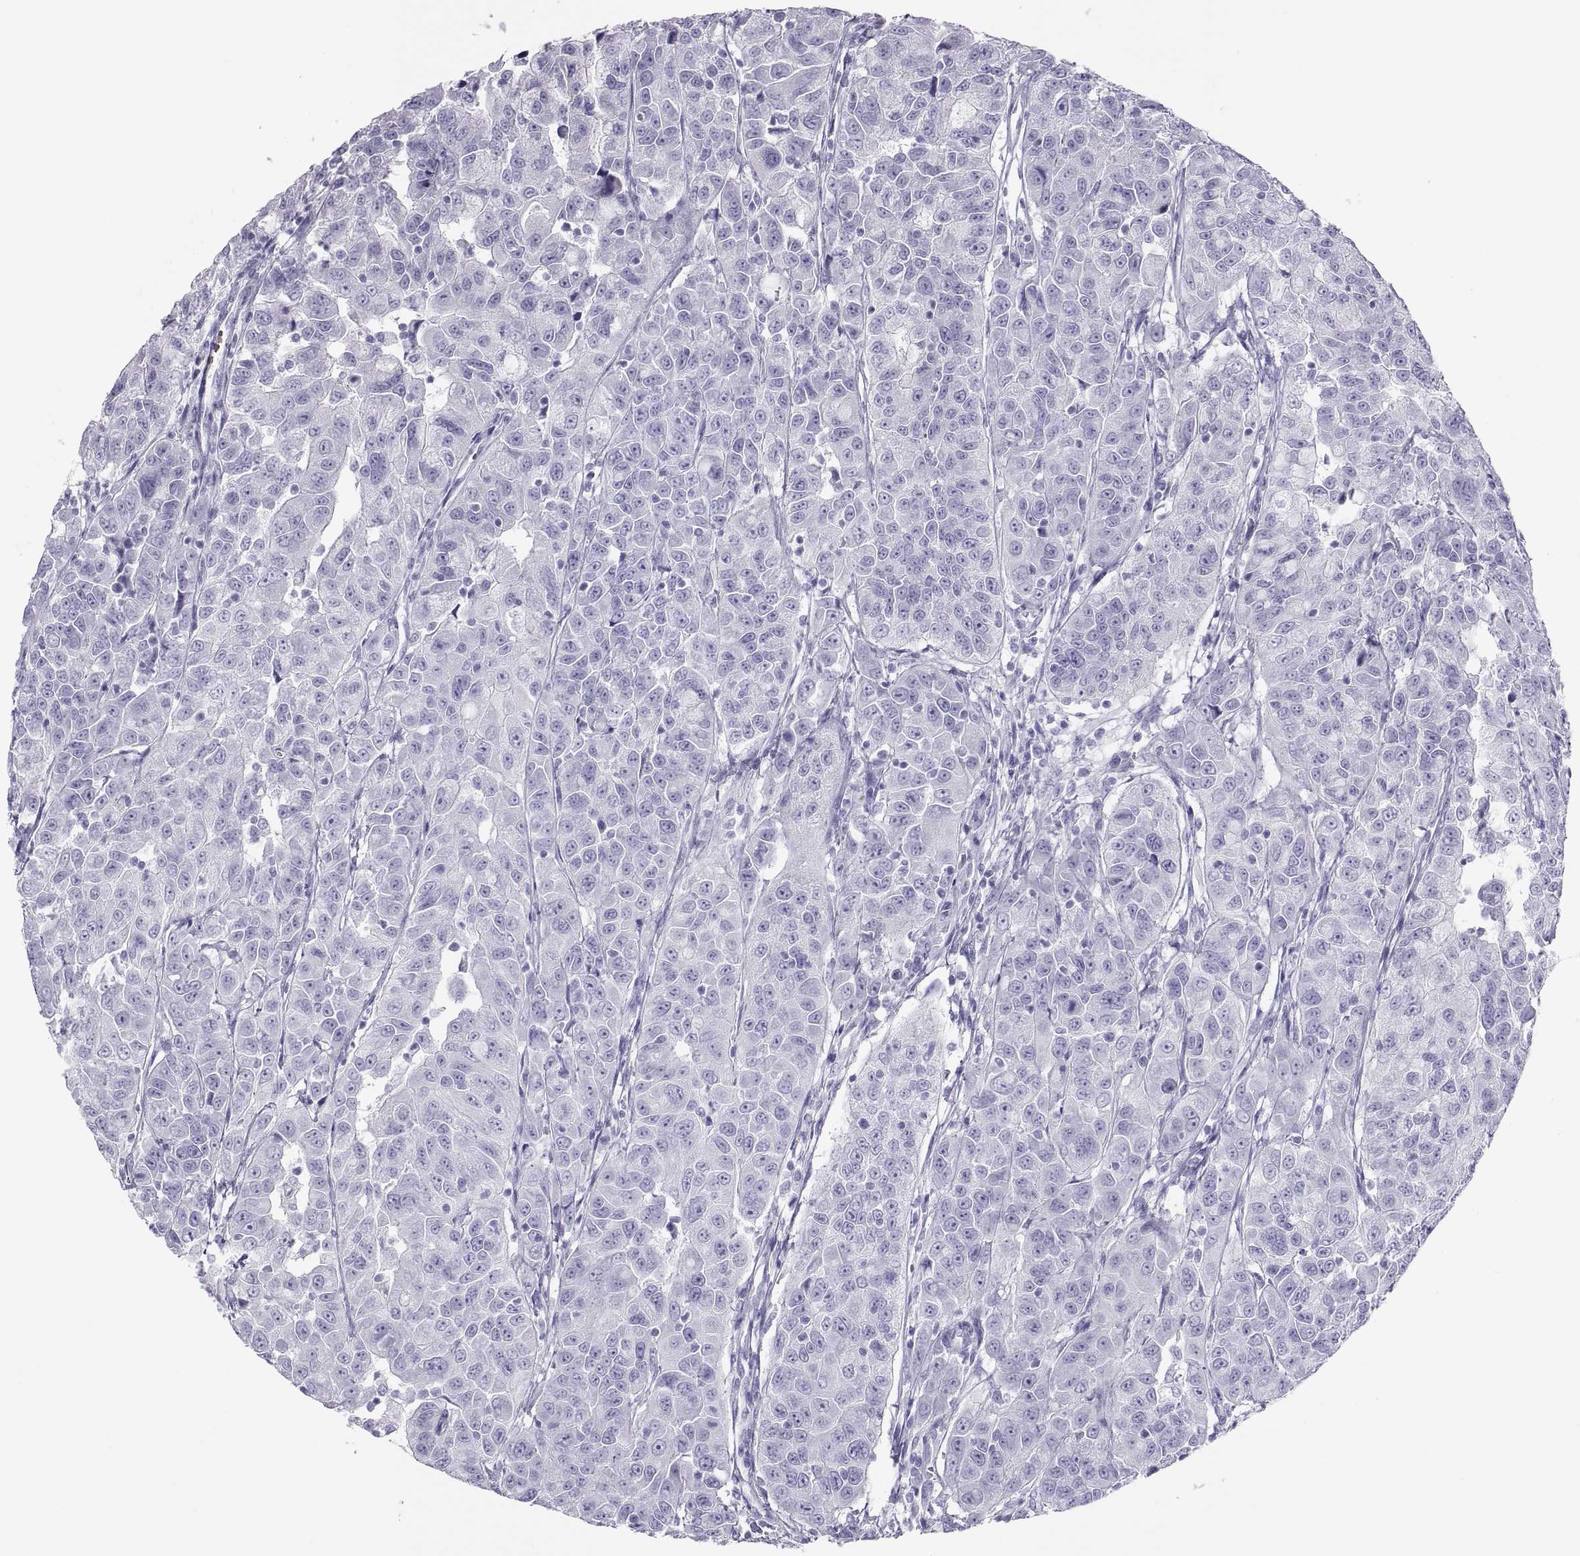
{"staining": {"intensity": "negative", "quantity": "none", "location": "none"}, "tissue": "urothelial cancer", "cell_type": "Tumor cells", "image_type": "cancer", "snomed": [{"axis": "morphology", "description": "Urothelial carcinoma, NOS"}, {"axis": "morphology", "description": "Urothelial carcinoma, High grade"}, {"axis": "topography", "description": "Urinary bladder"}], "caption": "High power microscopy micrograph of an IHC image of transitional cell carcinoma, revealing no significant staining in tumor cells. The staining was performed using DAB (3,3'-diaminobenzidine) to visualize the protein expression in brown, while the nuclei were stained in blue with hematoxylin (Magnification: 20x).", "gene": "SEMG1", "patient": {"sex": "female", "age": 73}}